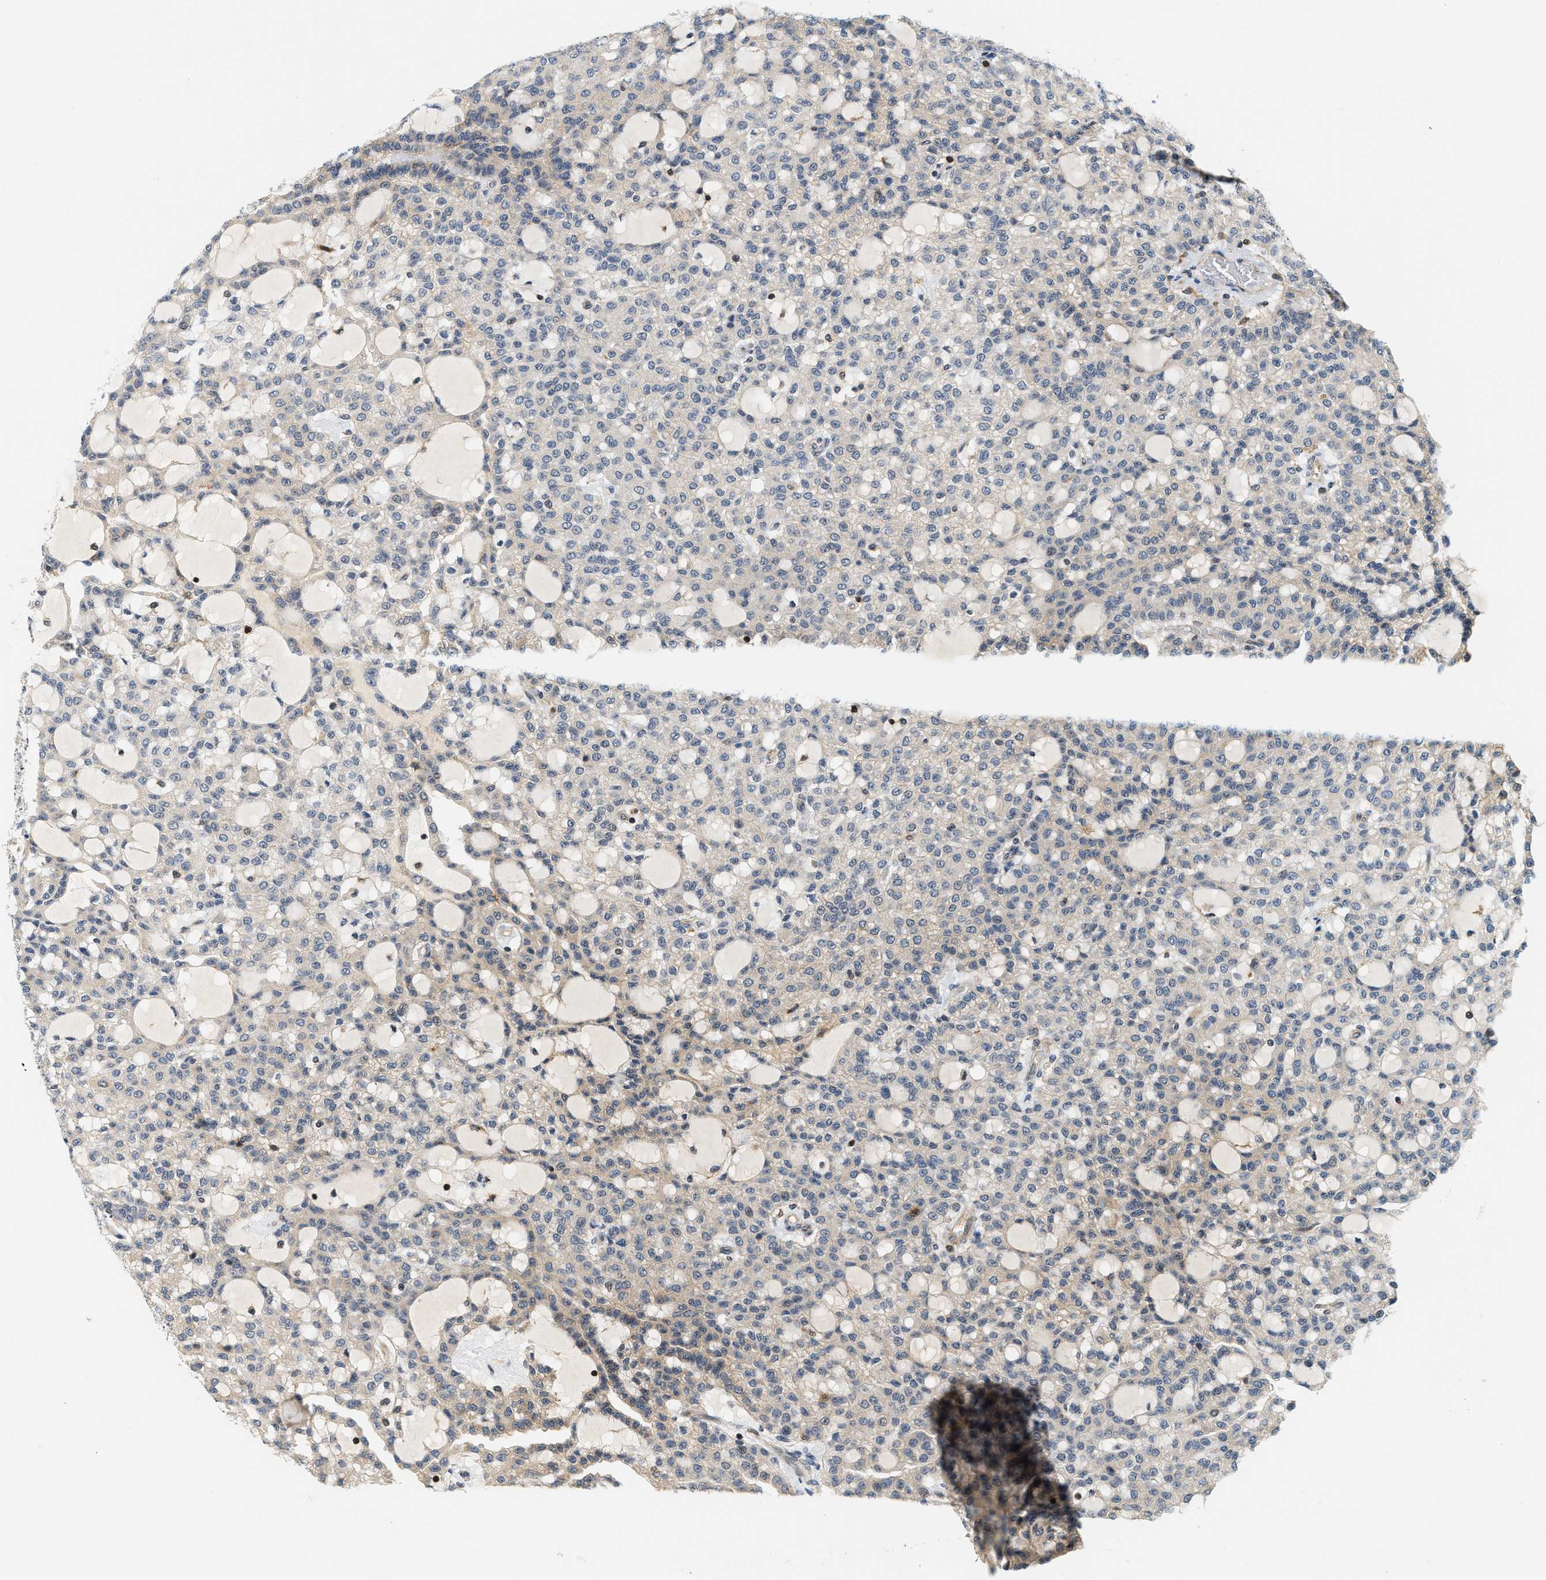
{"staining": {"intensity": "weak", "quantity": "<25%", "location": "cytoplasmic/membranous"}, "tissue": "renal cancer", "cell_type": "Tumor cells", "image_type": "cancer", "snomed": [{"axis": "morphology", "description": "Adenocarcinoma, NOS"}, {"axis": "topography", "description": "Kidney"}], "caption": "Immunohistochemistry photomicrograph of human renal cancer (adenocarcinoma) stained for a protein (brown), which demonstrates no expression in tumor cells.", "gene": "SAMD9", "patient": {"sex": "male", "age": 63}}